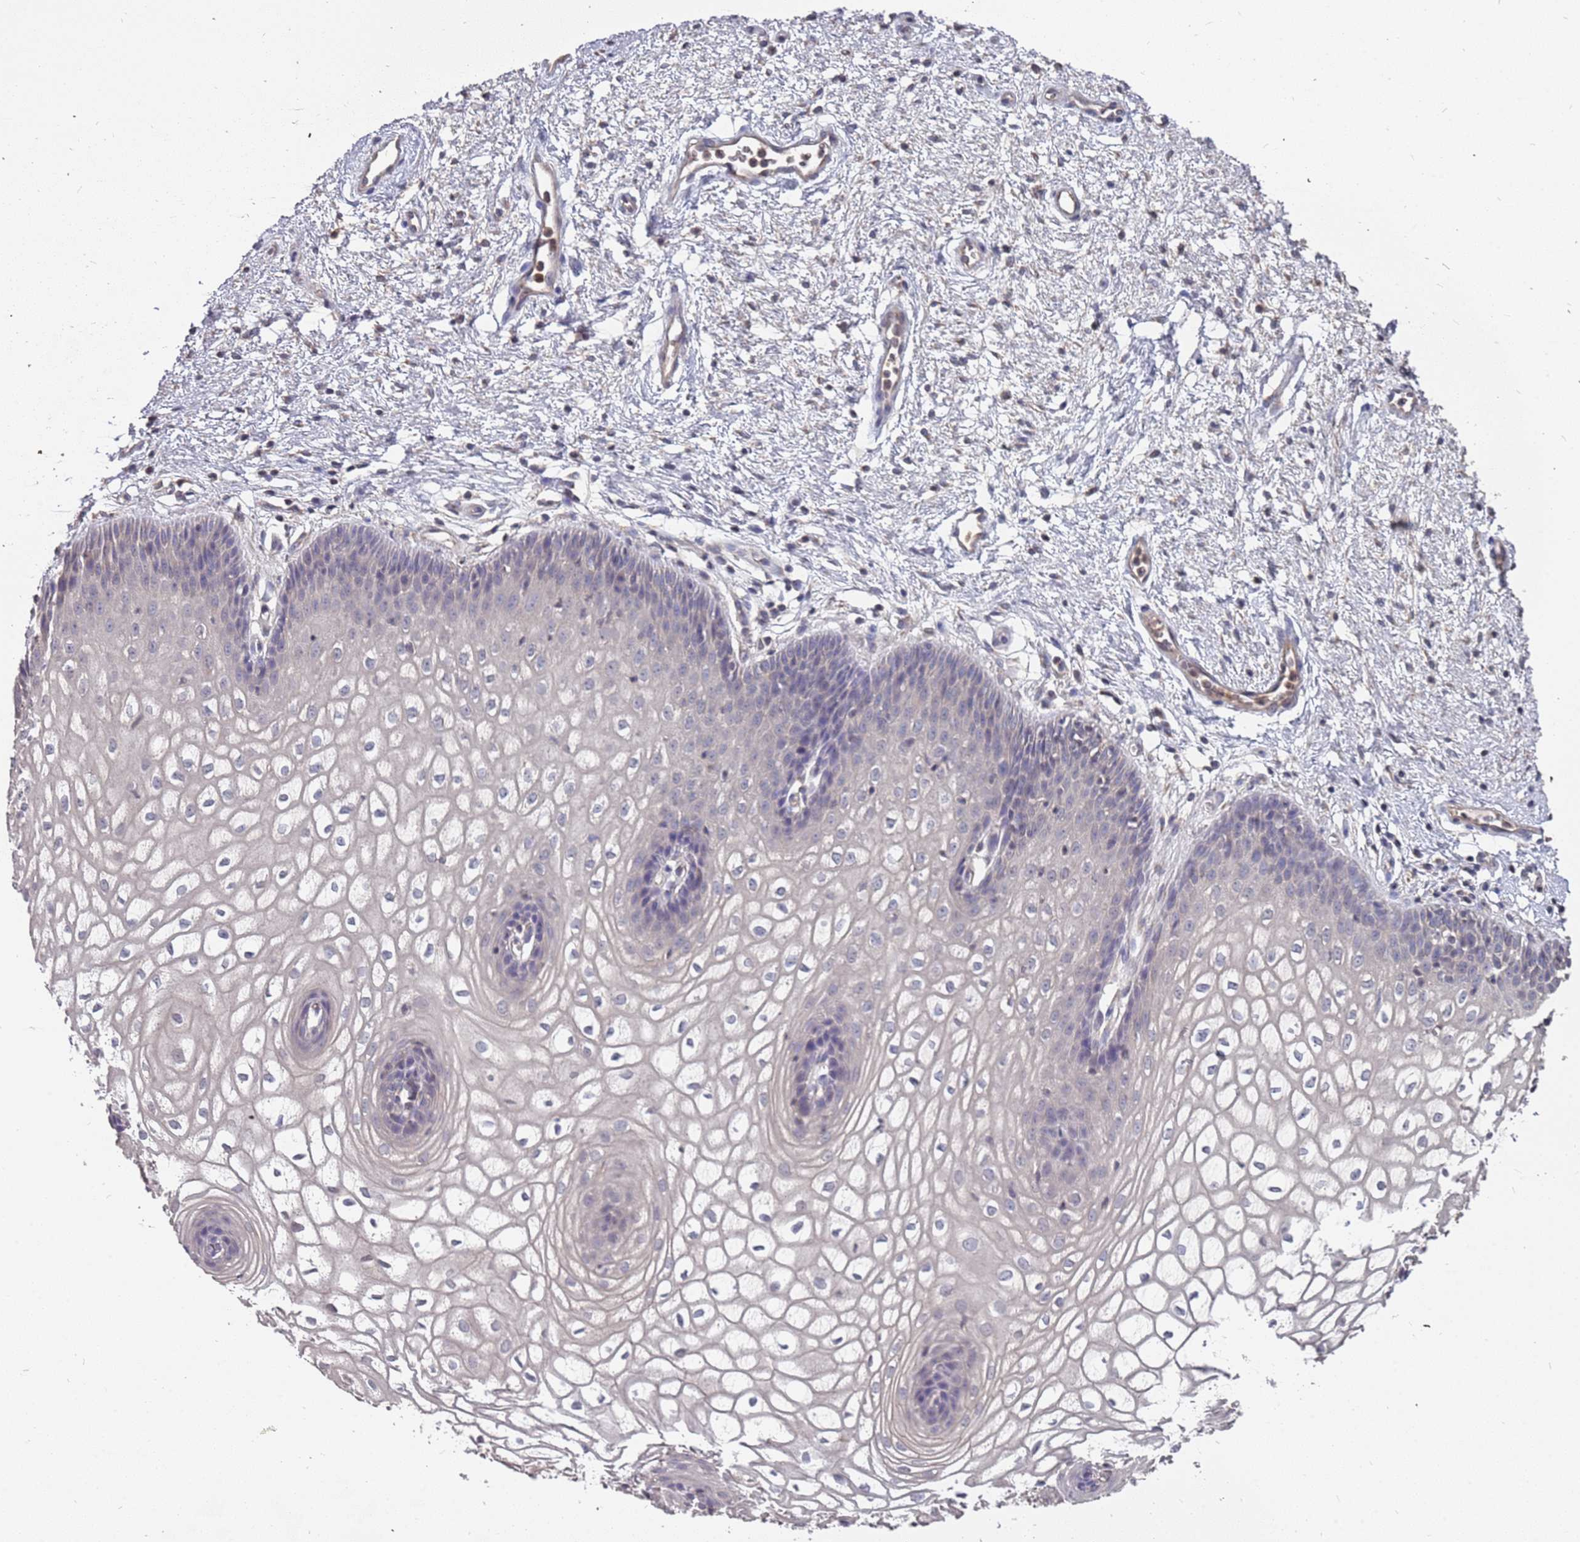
{"staining": {"intensity": "negative", "quantity": "none", "location": "none"}, "tissue": "vagina", "cell_type": "Squamous epithelial cells", "image_type": "normal", "snomed": [{"axis": "morphology", "description": "Normal tissue, NOS"}, {"axis": "topography", "description": "Vagina"}], "caption": "Immunohistochemistry of normal human vagina displays no expression in squamous epithelial cells.", "gene": "TCEANC2", "patient": {"sex": "female", "age": 34}}